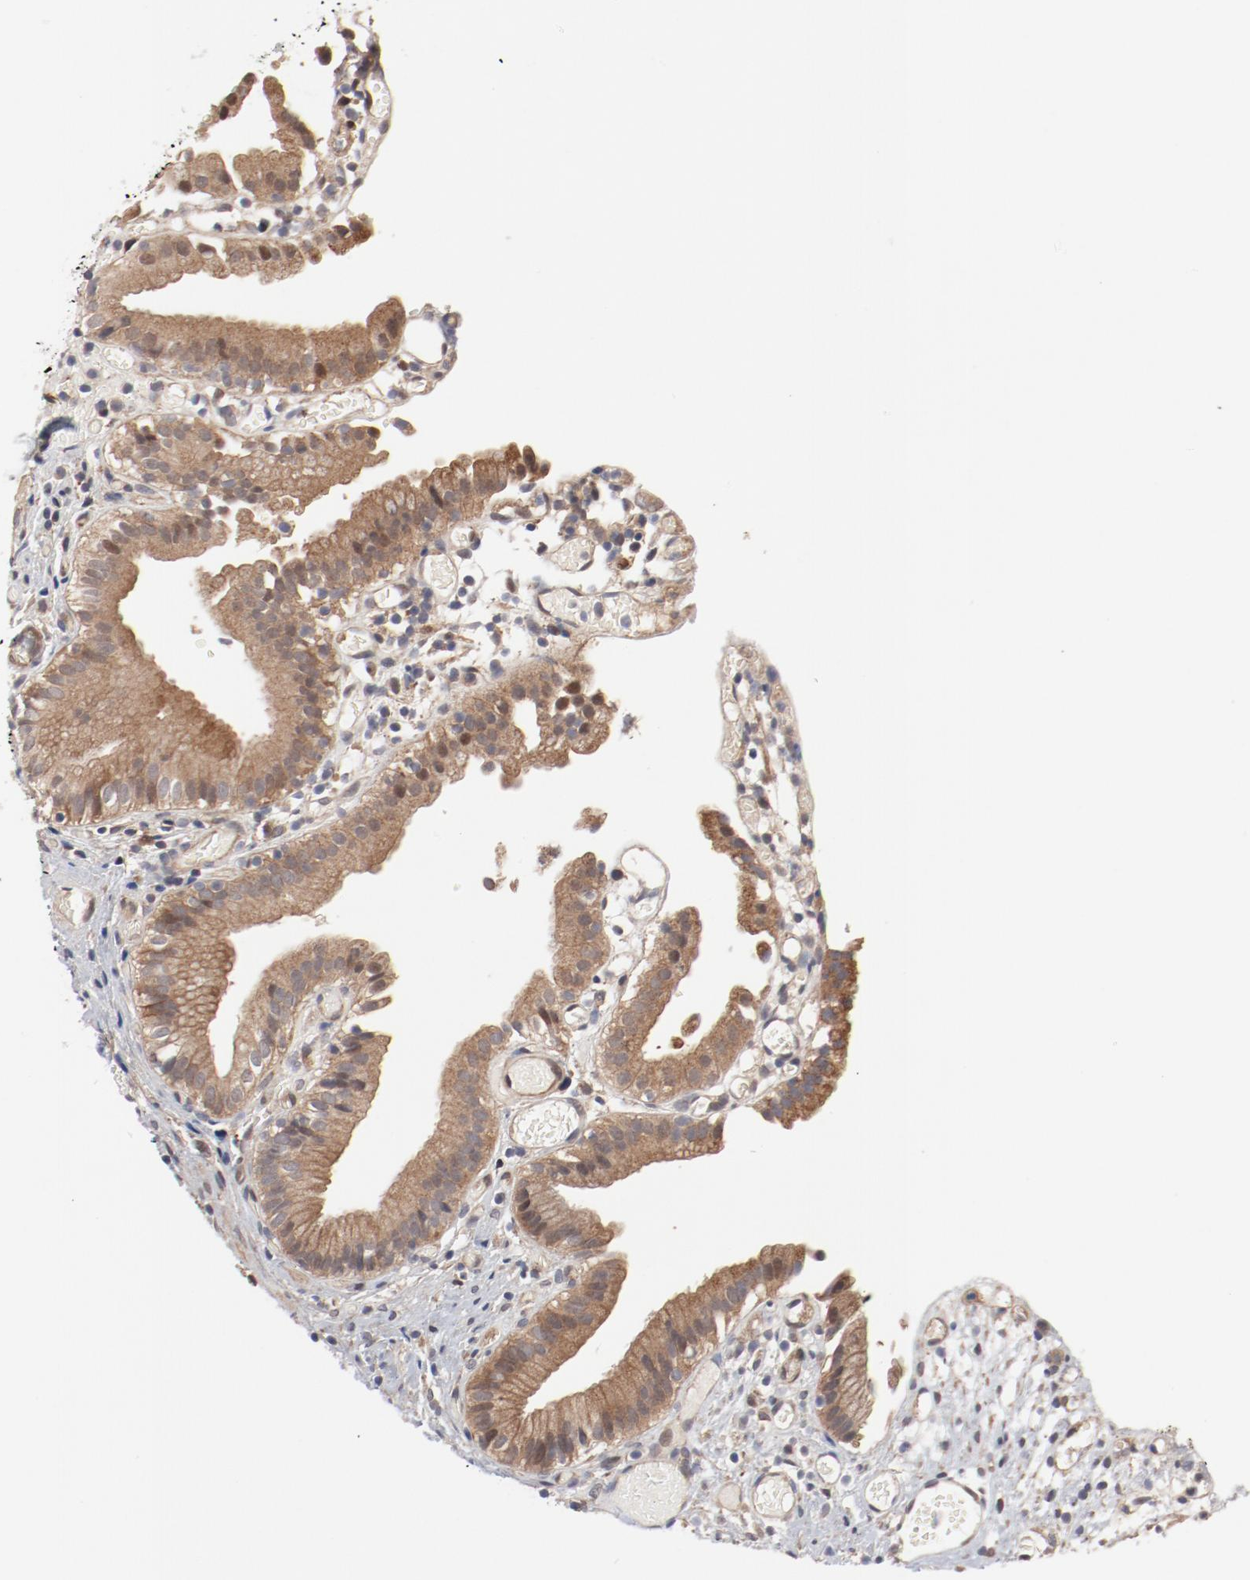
{"staining": {"intensity": "moderate", "quantity": ">75%", "location": "cytoplasmic/membranous"}, "tissue": "gallbladder", "cell_type": "Glandular cells", "image_type": "normal", "snomed": [{"axis": "morphology", "description": "Normal tissue, NOS"}, {"axis": "topography", "description": "Gallbladder"}], "caption": "An immunohistochemistry photomicrograph of normal tissue is shown. Protein staining in brown highlights moderate cytoplasmic/membranous positivity in gallbladder within glandular cells.", "gene": "PITPNM2", "patient": {"sex": "male", "age": 65}}